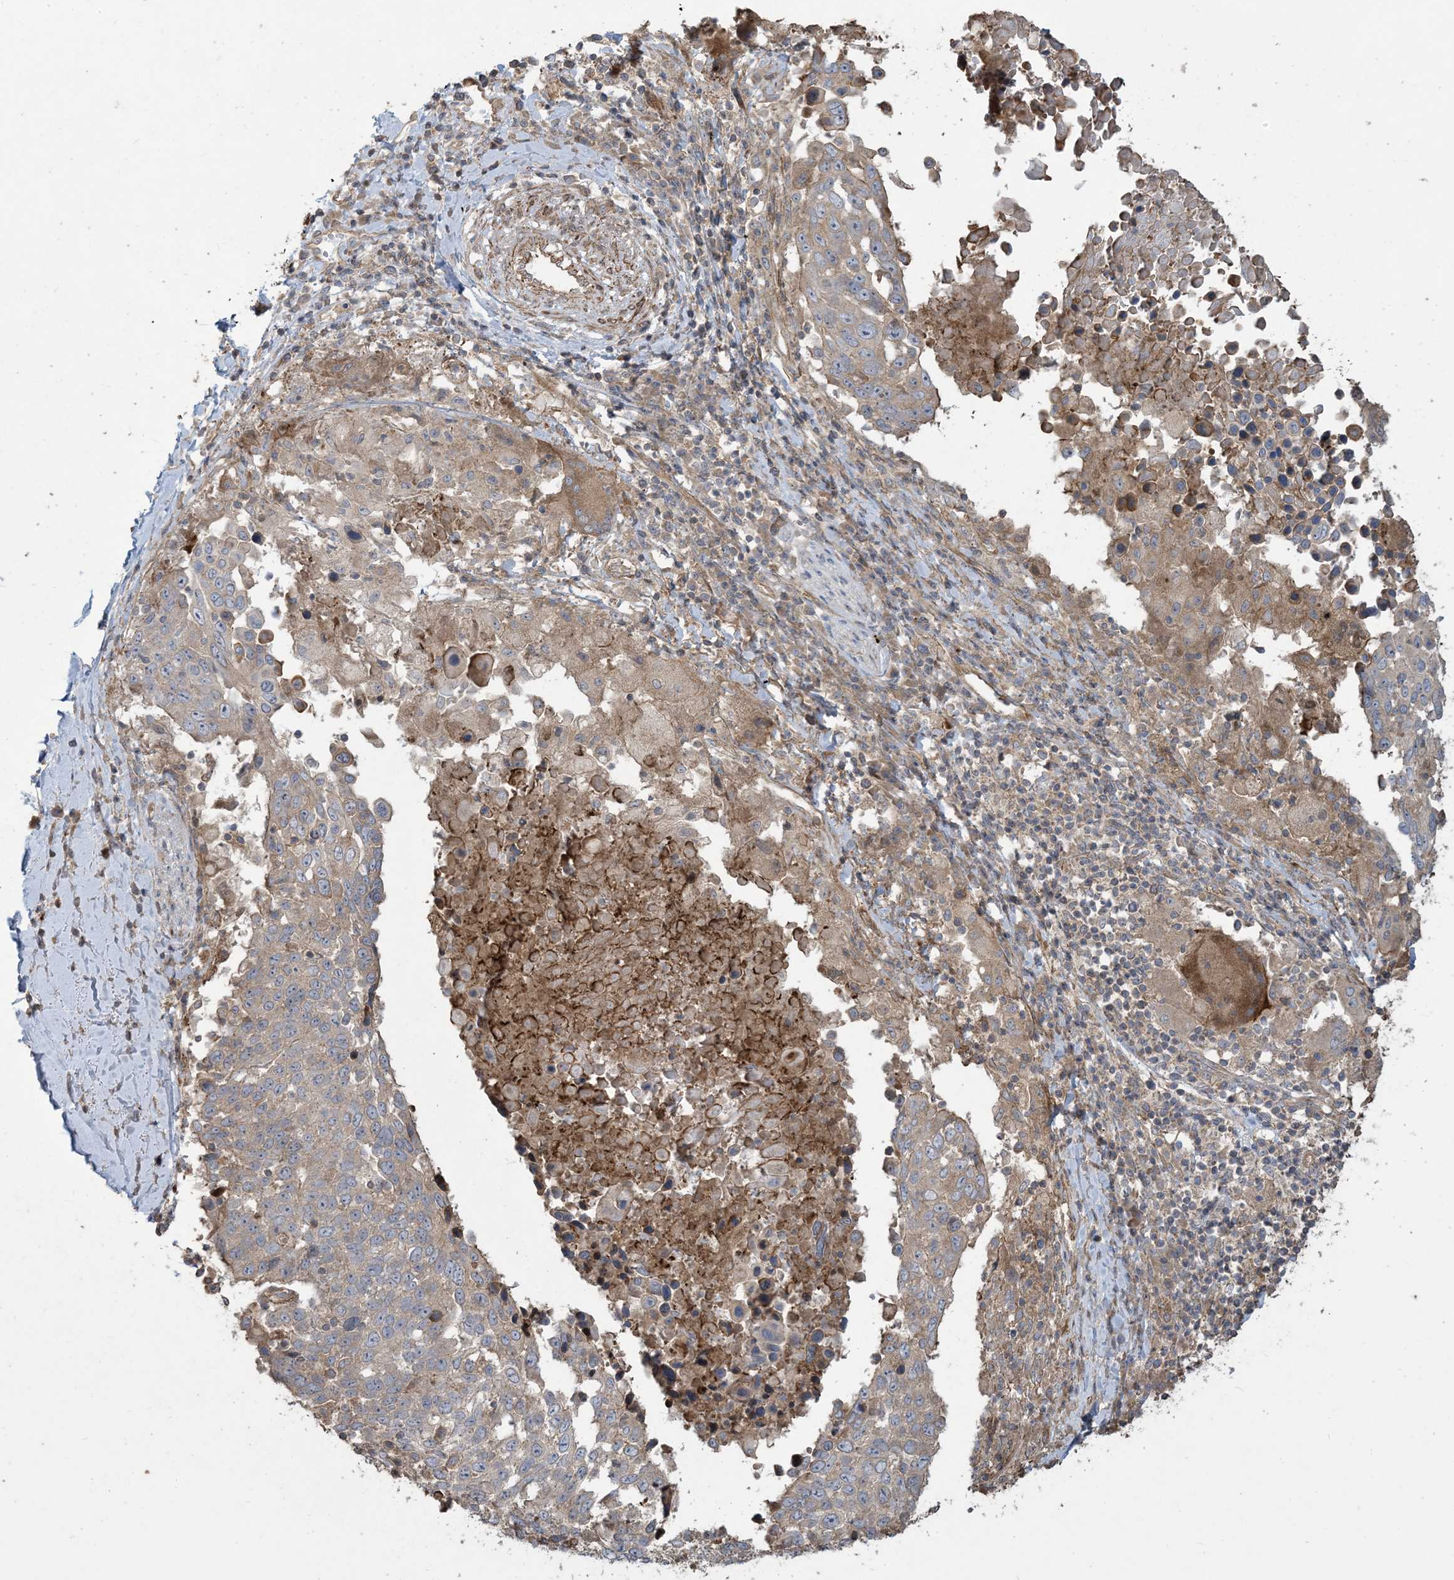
{"staining": {"intensity": "weak", "quantity": "<25%", "location": "cytoplasmic/membranous"}, "tissue": "lung cancer", "cell_type": "Tumor cells", "image_type": "cancer", "snomed": [{"axis": "morphology", "description": "Squamous cell carcinoma, NOS"}, {"axis": "topography", "description": "Lung"}], "caption": "This photomicrograph is of lung cancer stained with immunohistochemistry (IHC) to label a protein in brown with the nuclei are counter-stained blue. There is no staining in tumor cells. The staining was performed using DAB to visualize the protein expression in brown, while the nuclei were stained in blue with hematoxylin (Magnification: 20x).", "gene": "KLHL18", "patient": {"sex": "male", "age": 66}}